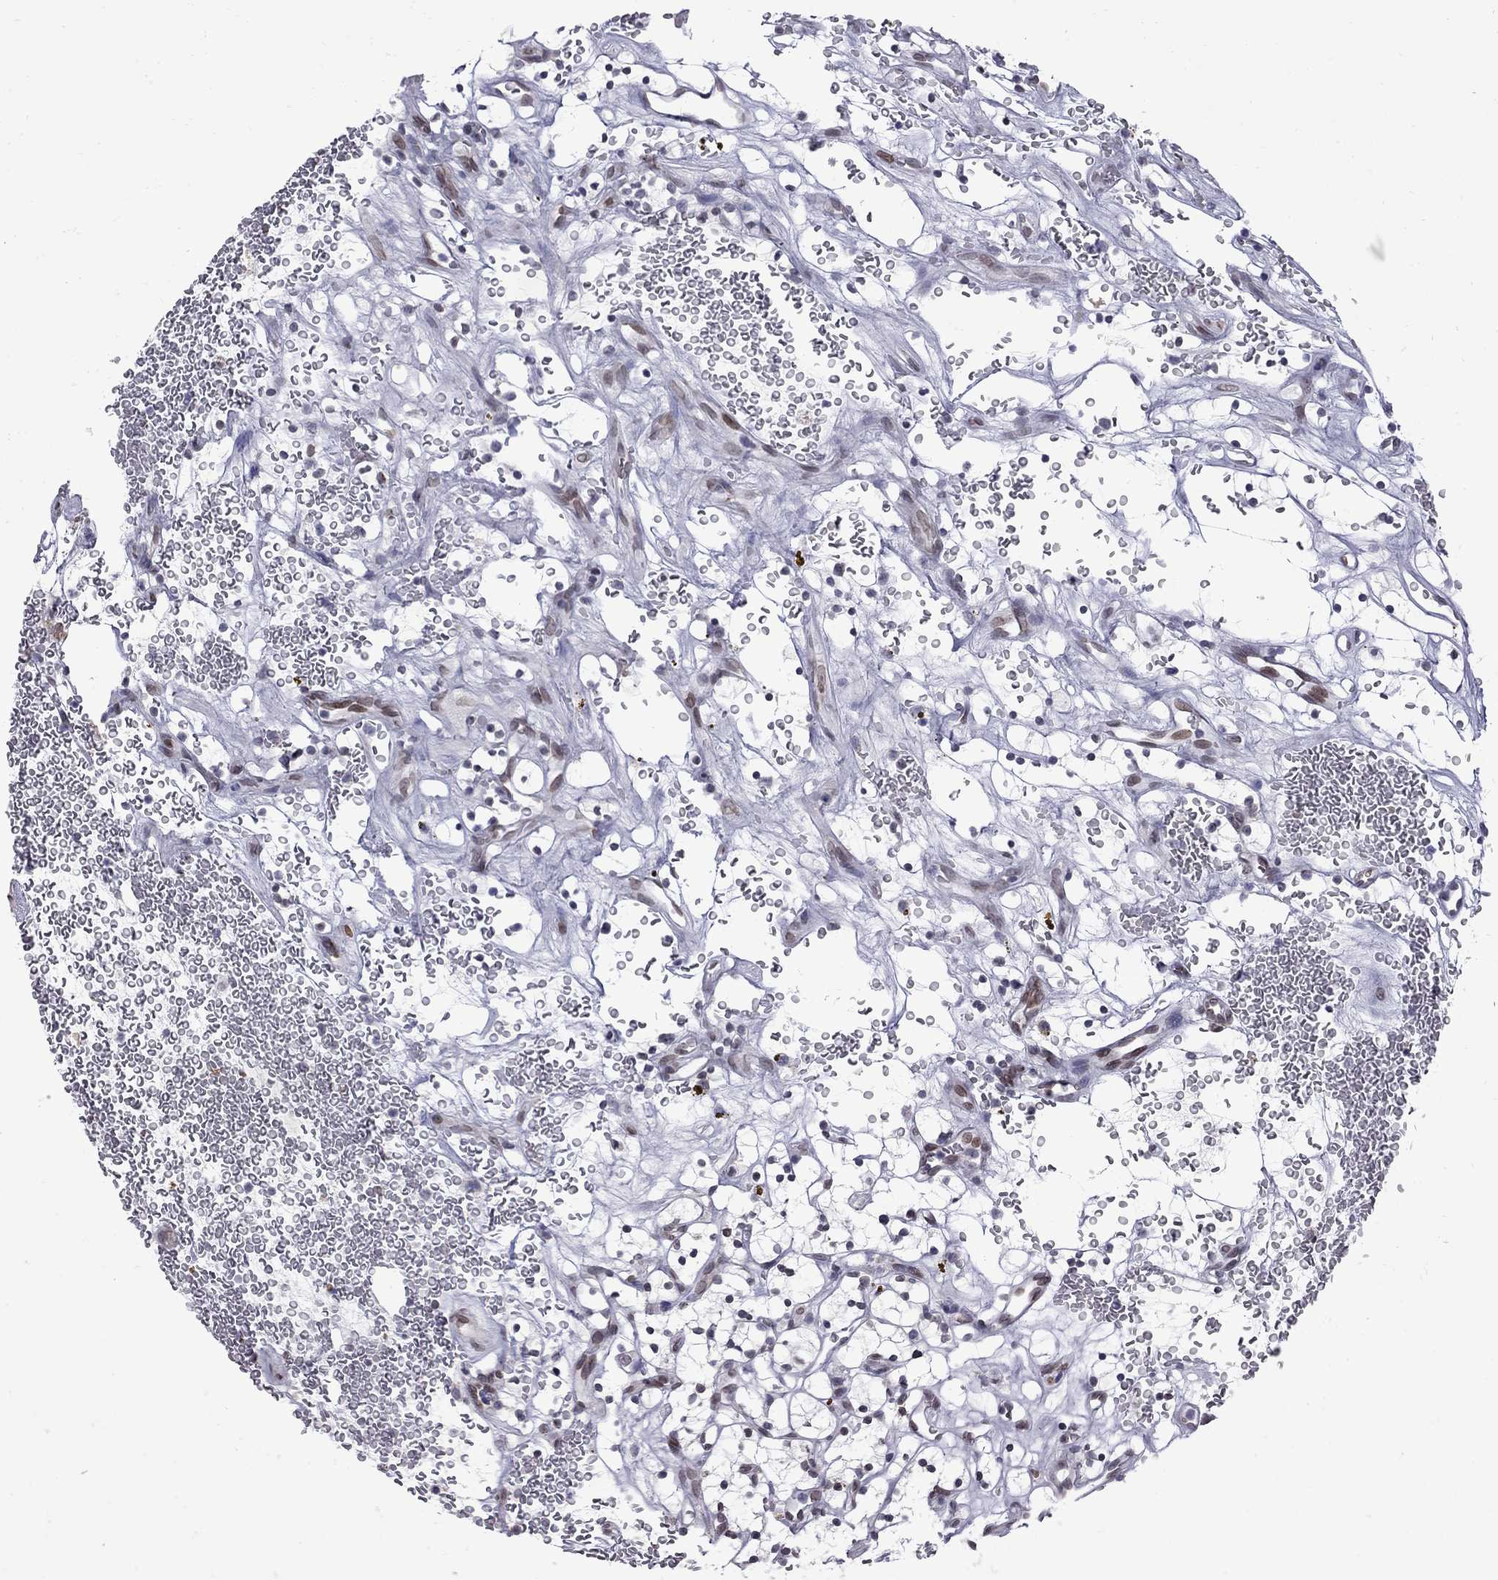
{"staining": {"intensity": "weak", "quantity": "<25%", "location": "nuclear"}, "tissue": "renal cancer", "cell_type": "Tumor cells", "image_type": "cancer", "snomed": [{"axis": "morphology", "description": "Adenocarcinoma, NOS"}, {"axis": "topography", "description": "Kidney"}], "caption": "An IHC image of renal adenocarcinoma is shown. There is no staining in tumor cells of renal adenocarcinoma.", "gene": "CLTCL1", "patient": {"sex": "female", "age": 64}}